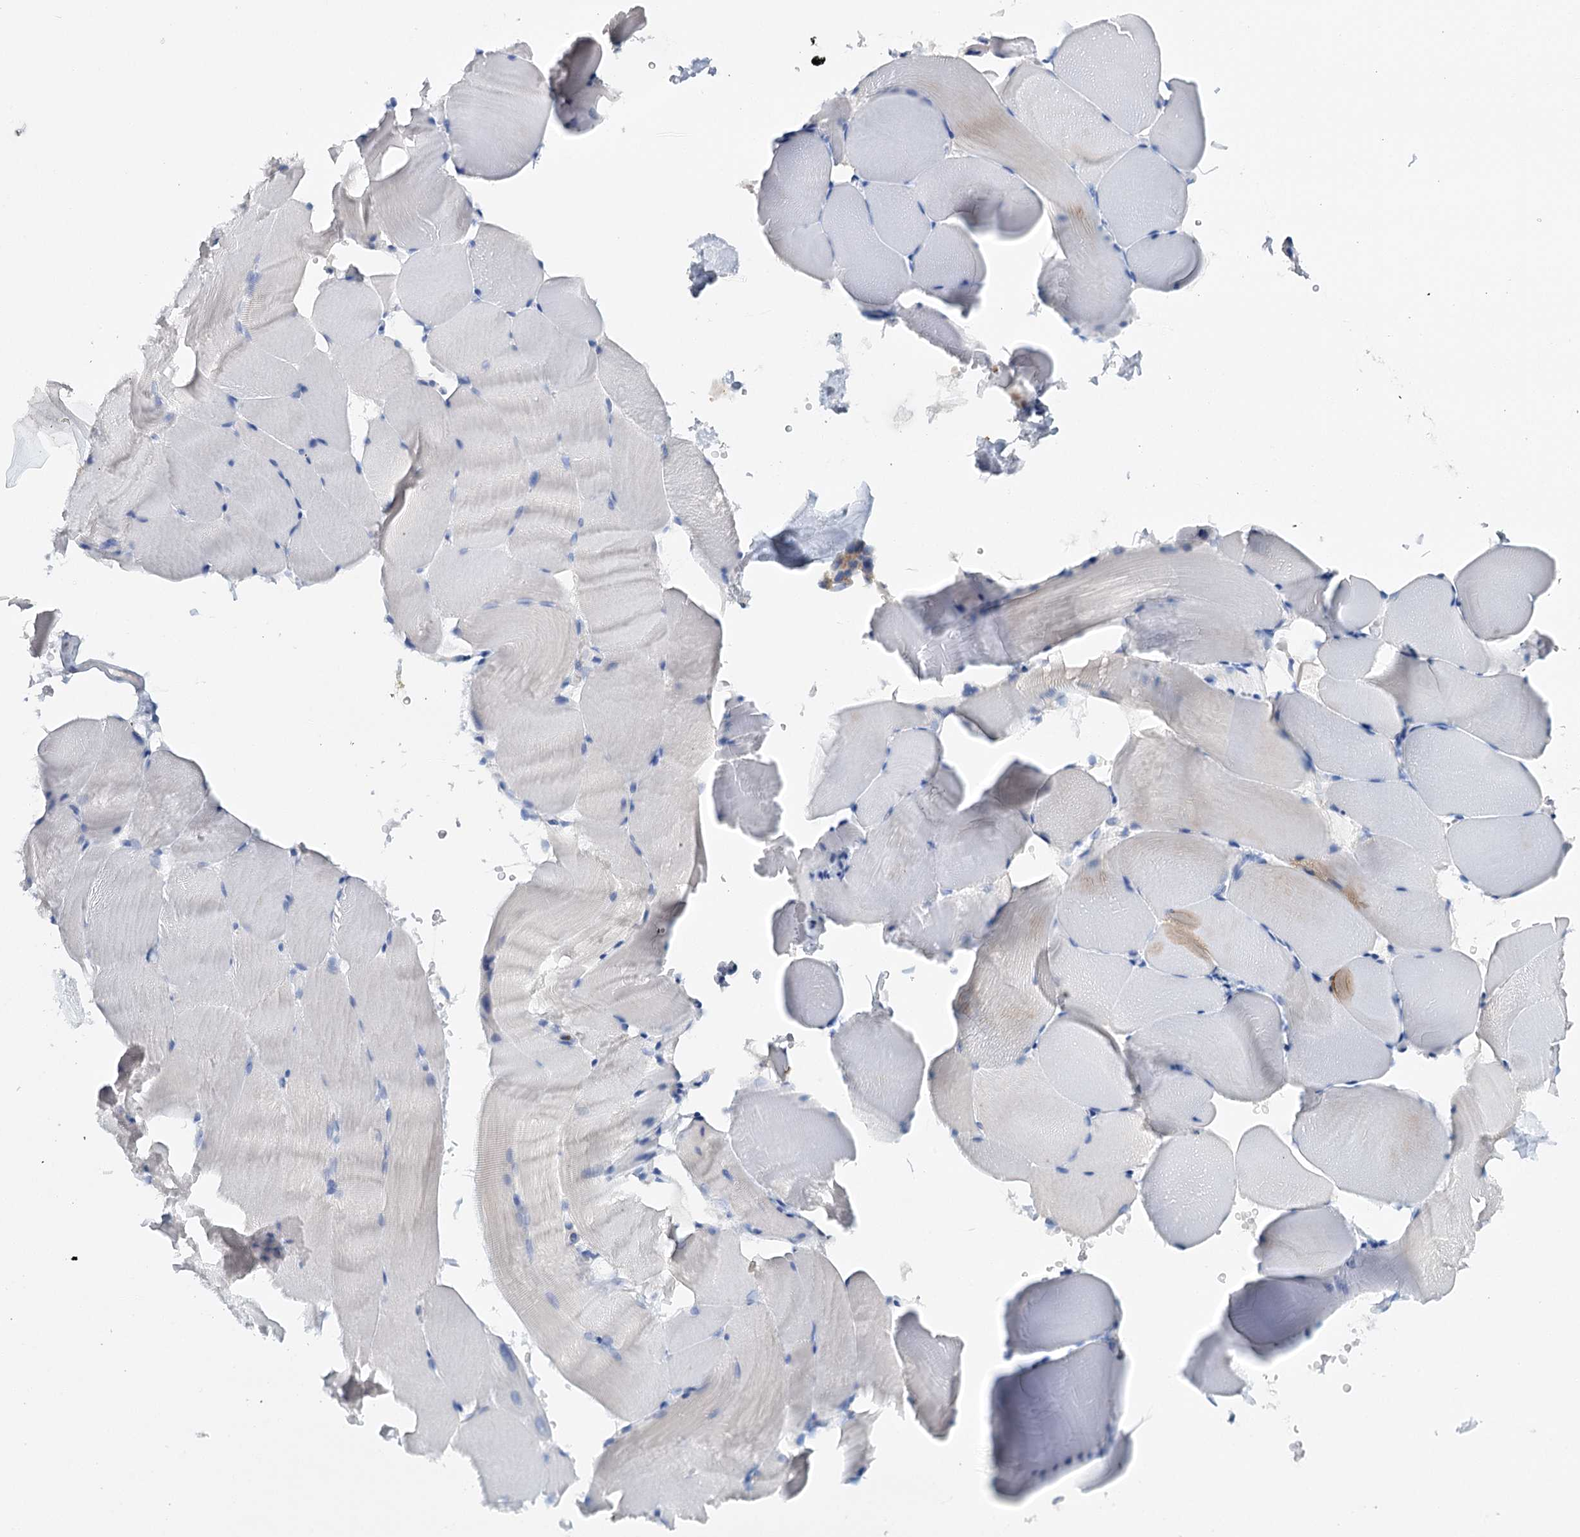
{"staining": {"intensity": "negative", "quantity": "none", "location": "none"}, "tissue": "skeletal muscle", "cell_type": "Myocytes", "image_type": "normal", "snomed": [{"axis": "morphology", "description": "Normal tissue, NOS"}, {"axis": "topography", "description": "Skeletal muscle"}, {"axis": "topography", "description": "Parathyroid gland"}], "caption": "An image of skeletal muscle stained for a protein demonstrates no brown staining in myocytes. (DAB IHC with hematoxylin counter stain).", "gene": "CEACAM8", "patient": {"sex": "female", "age": 37}}